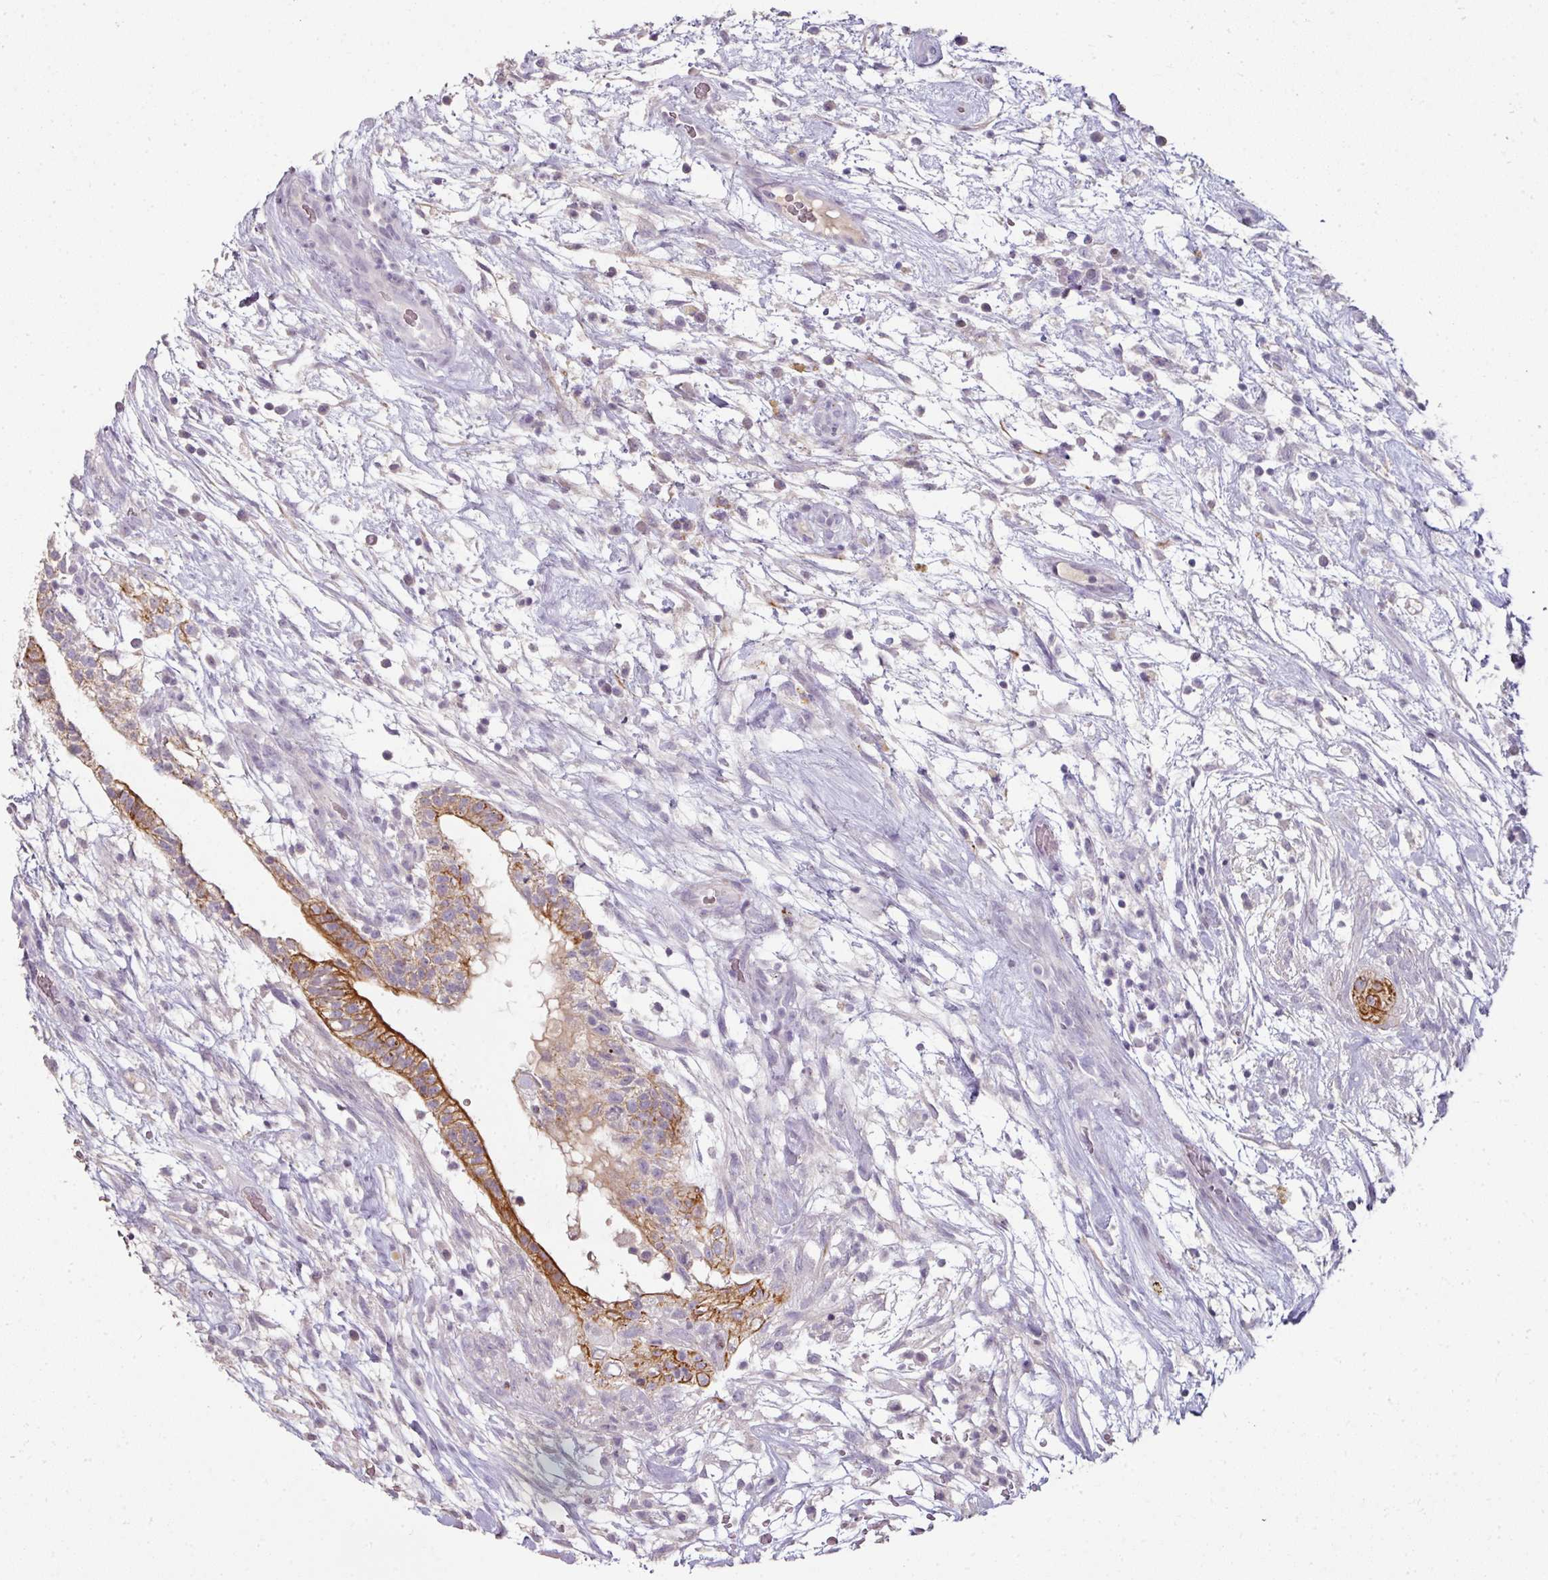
{"staining": {"intensity": "strong", "quantity": "25%-75%", "location": "cytoplasmic/membranous"}, "tissue": "testis cancer", "cell_type": "Tumor cells", "image_type": "cancer", "snomed": [{"axis": "morphology", "description": "Carcinoma, Embryonal, NOS"}, {"axis": "topography", "description": "Testis"}], "caption": "About 25%-75% of tumor cells in human testis cancer demonstrate strong cytoplasmic/membranous protein positivity as visualized by brown immunohistochemical staining.", "gene": "GTF2H3", "patient": {"sex": "male", "age": 32}}